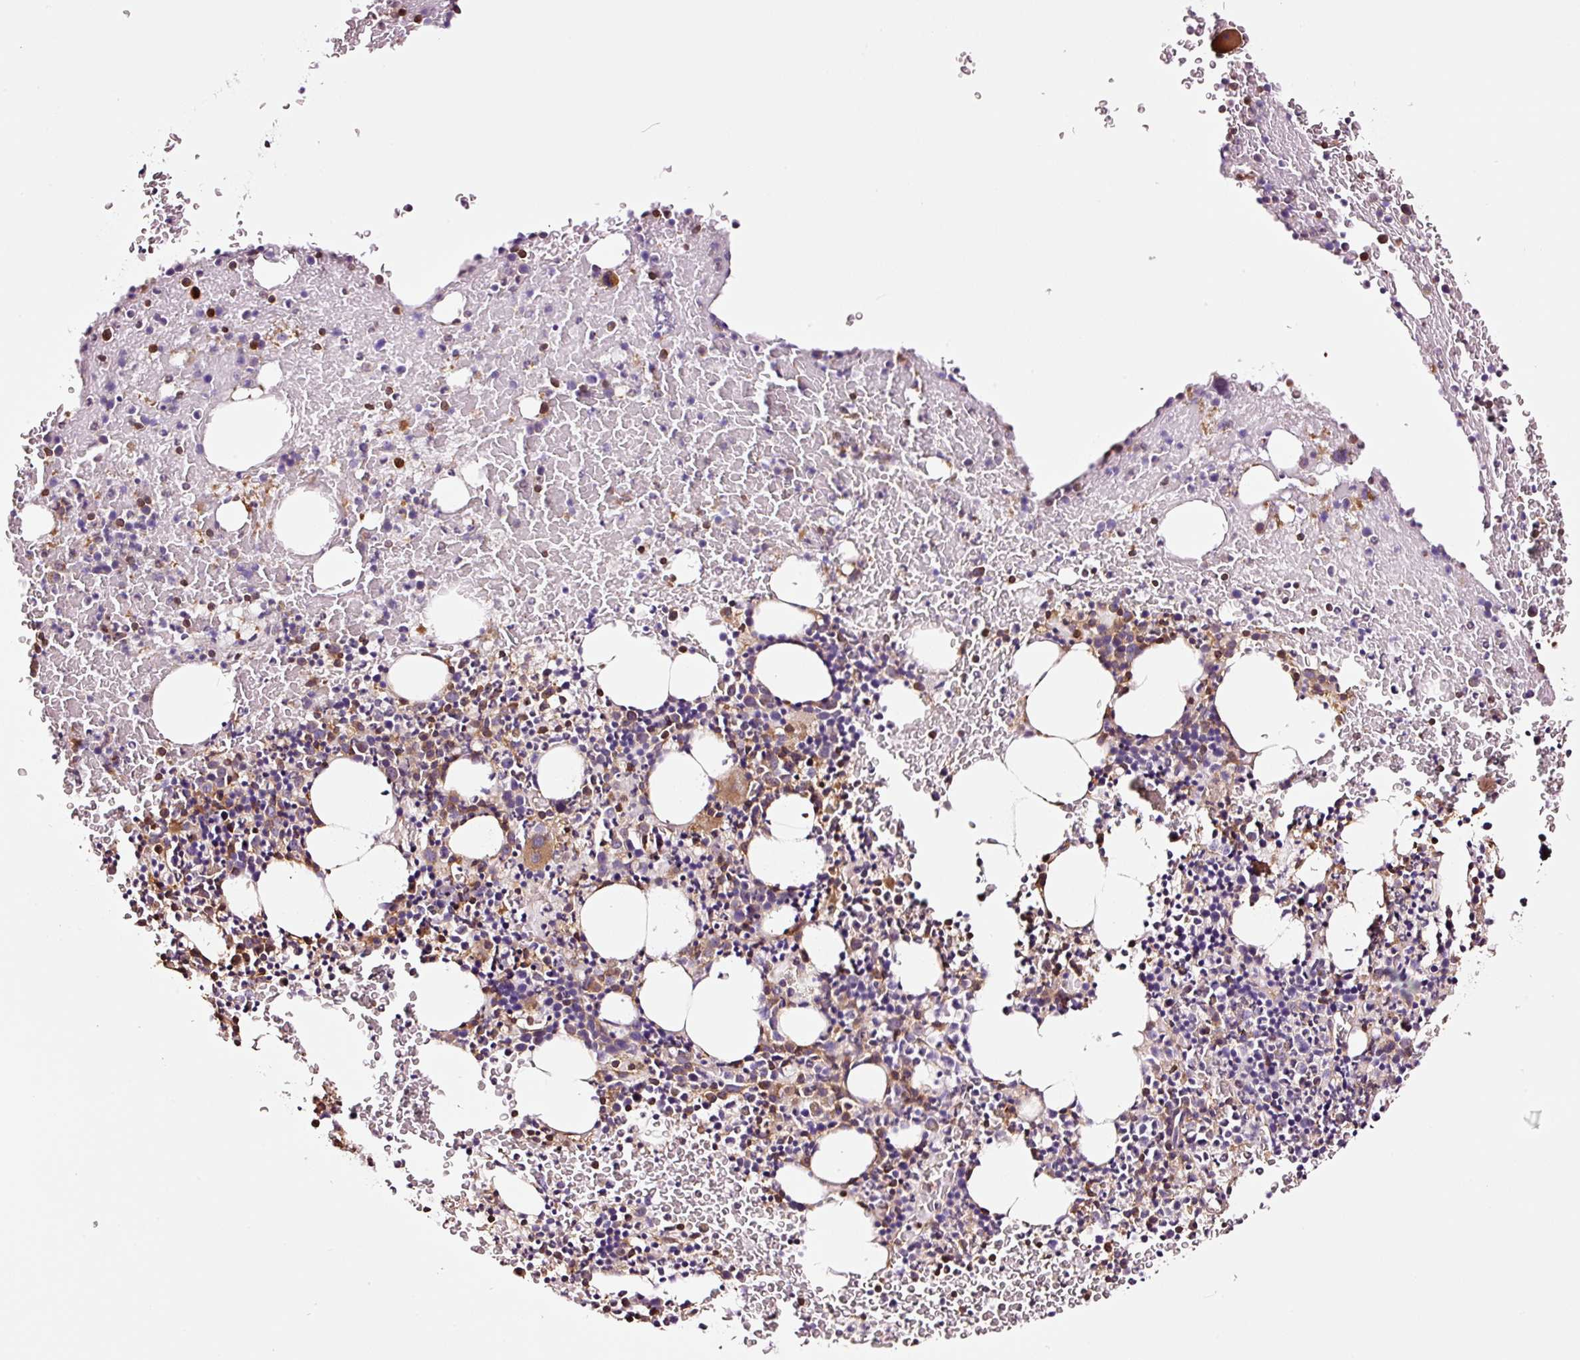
{"staining": {"intensity": "moderate", "quantity": "<25%", "location": "cytoplasmic/membranous"}, "tissue": "bone marrow", "cell_type": "Hematopoietic cells", "image_type": "normal", "snomed": [{"axis": "morphology", "description": "Normal tissue, NOS"}, {"axis": "topography", "description": "Bone marrow"}], "caption": "DAB (3,3'-diaminobenzidine) immunohistochemical staining of unremarkable human bone marrow displays moderate cytoplasmic/membranous protein positivity in approximately <25% of hematopoietic cells. The protein is shown in brown color, while the nuclei are stained blue.", "gene": "METAP1", "patient": {"sex": "male", "age": 61}}